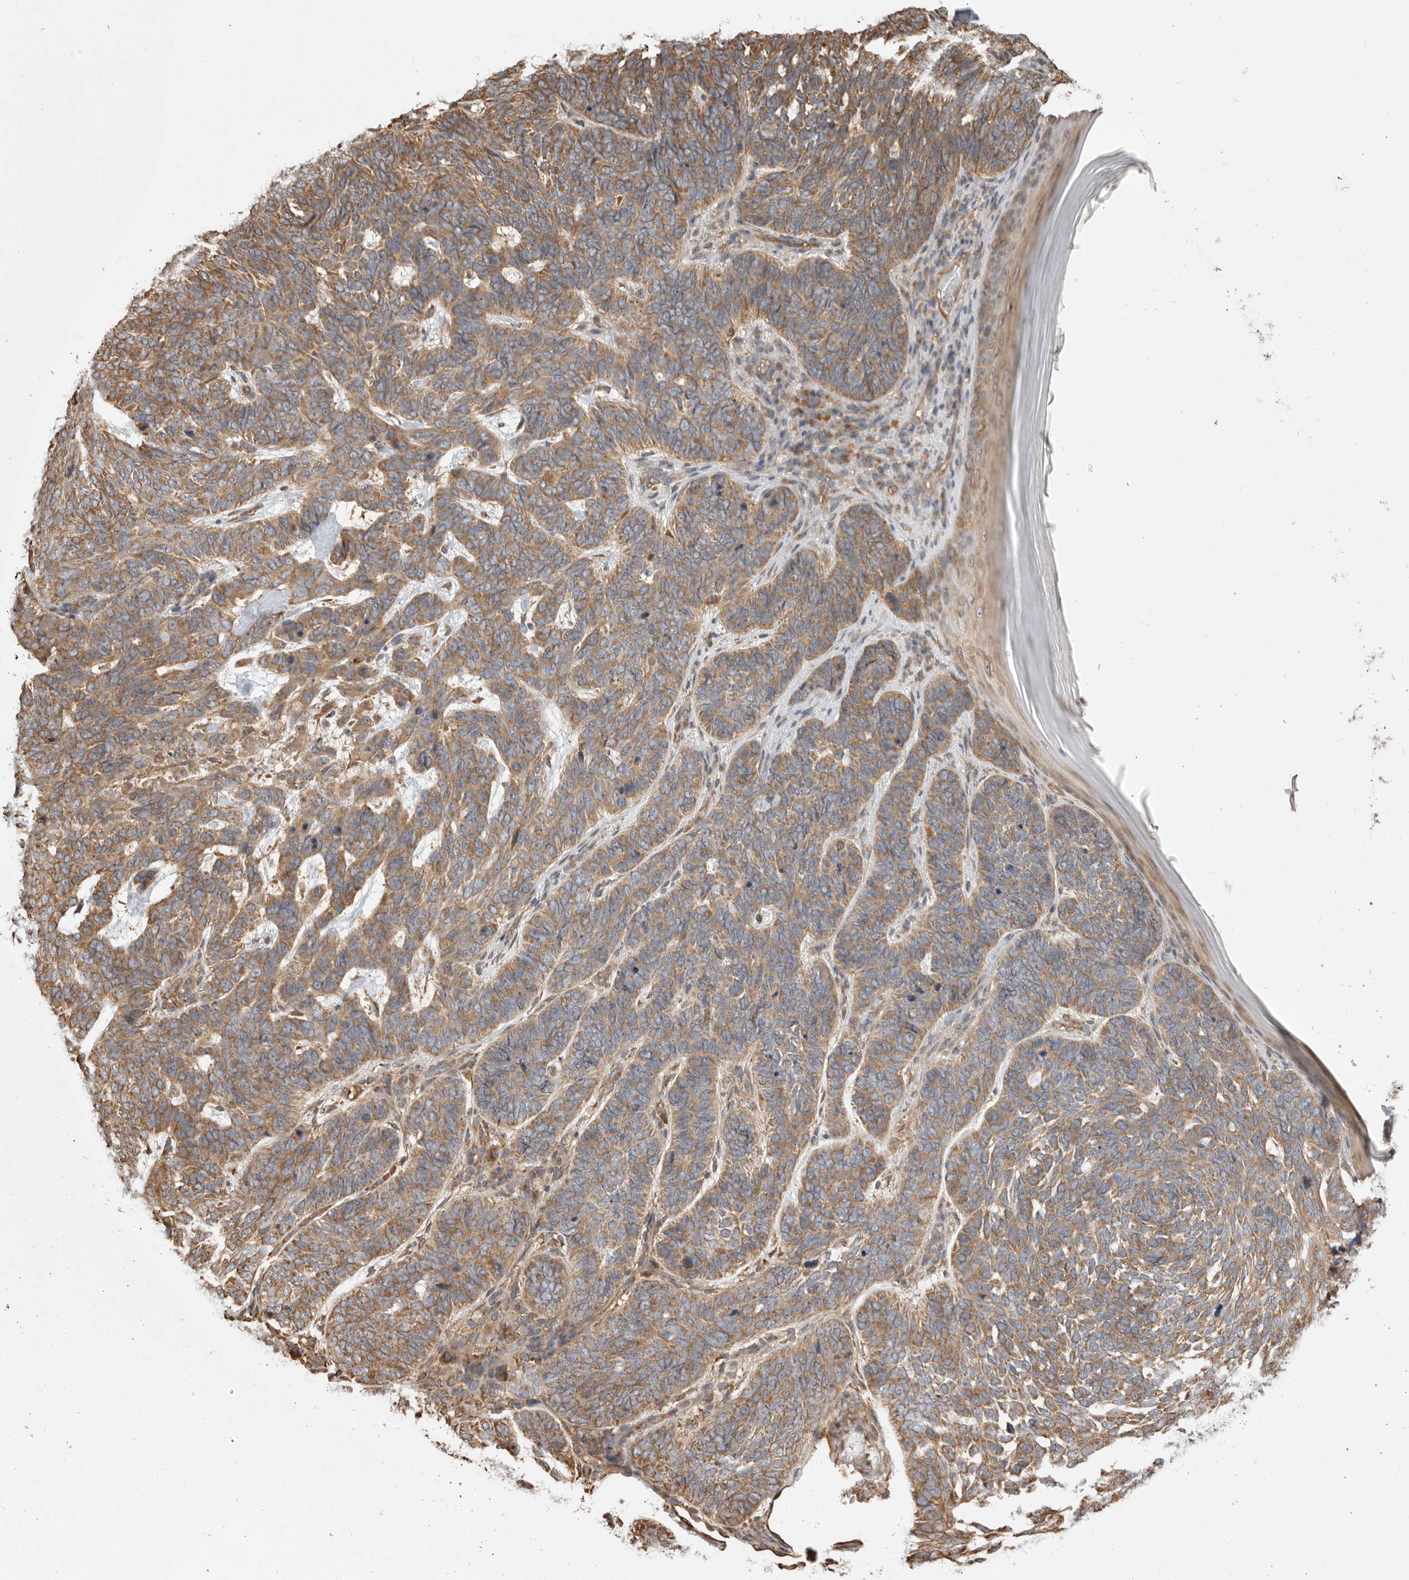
{"staining": {"intensity": "moderate", "quantity": ">75%", "location": "cytoplasmic/membranous"}, "tissue": "skin cancer", "cell_type": "Tumor cells", "image_type": "cancer", "snomed": [{"axis": "morphology", "description": "Basal cell carcinoma"}, {"axis": "topography", "description": "Skin"}], "caption": "There is medium levels of moderate cytoplasmic/membranous staining in tumor cells of skin cancer, as demonstrated by immunohistochemical staining (brown color).", "gene": "DPH7", "patient": {"sex": "female", "age": 85}}